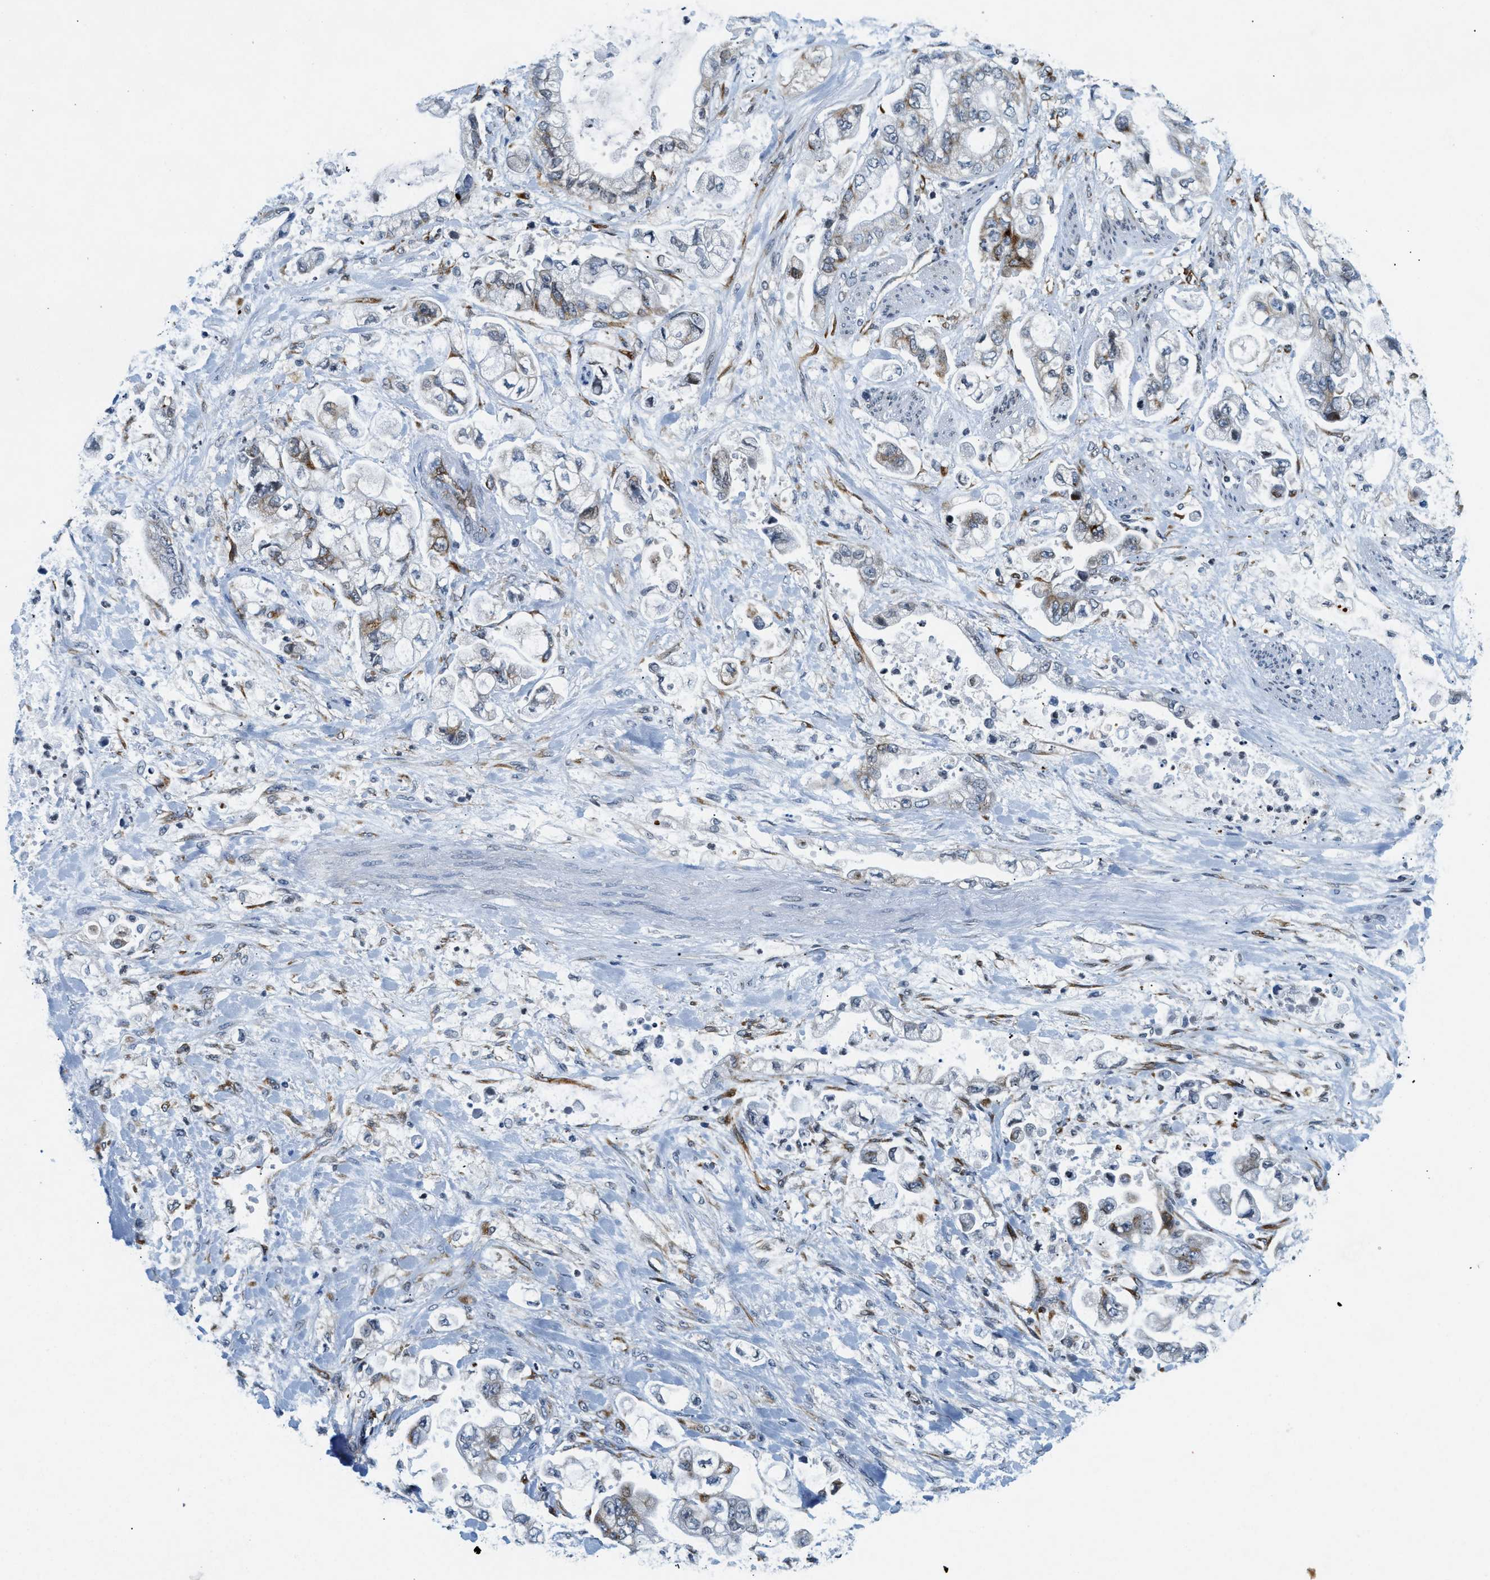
{"staining": {"intensity": "moderate", "quantity": "<25%", "location": "cytoplasmic/membranous"}, "tissue": "stomach cancer", "cell_type": "Tumor cells", "image_type": "cancer", "snomed": [{"axis": "morphology", "description": "Normal tissue, NOS"}, {"axis": "morphology", "description": "Adenocarcinoma, NOS"}, {"axis": "topography", "description": "Stomach"}], "caption": "DAB immunohistochemical staining of human stomach cancer (adenocarcinoma) demonstrates moderate cytoplasmic/membranous protein staining in about <25% of tumor cells.", "gene": "UVRAG", "patient": {"sex": "male", "age": 62}}